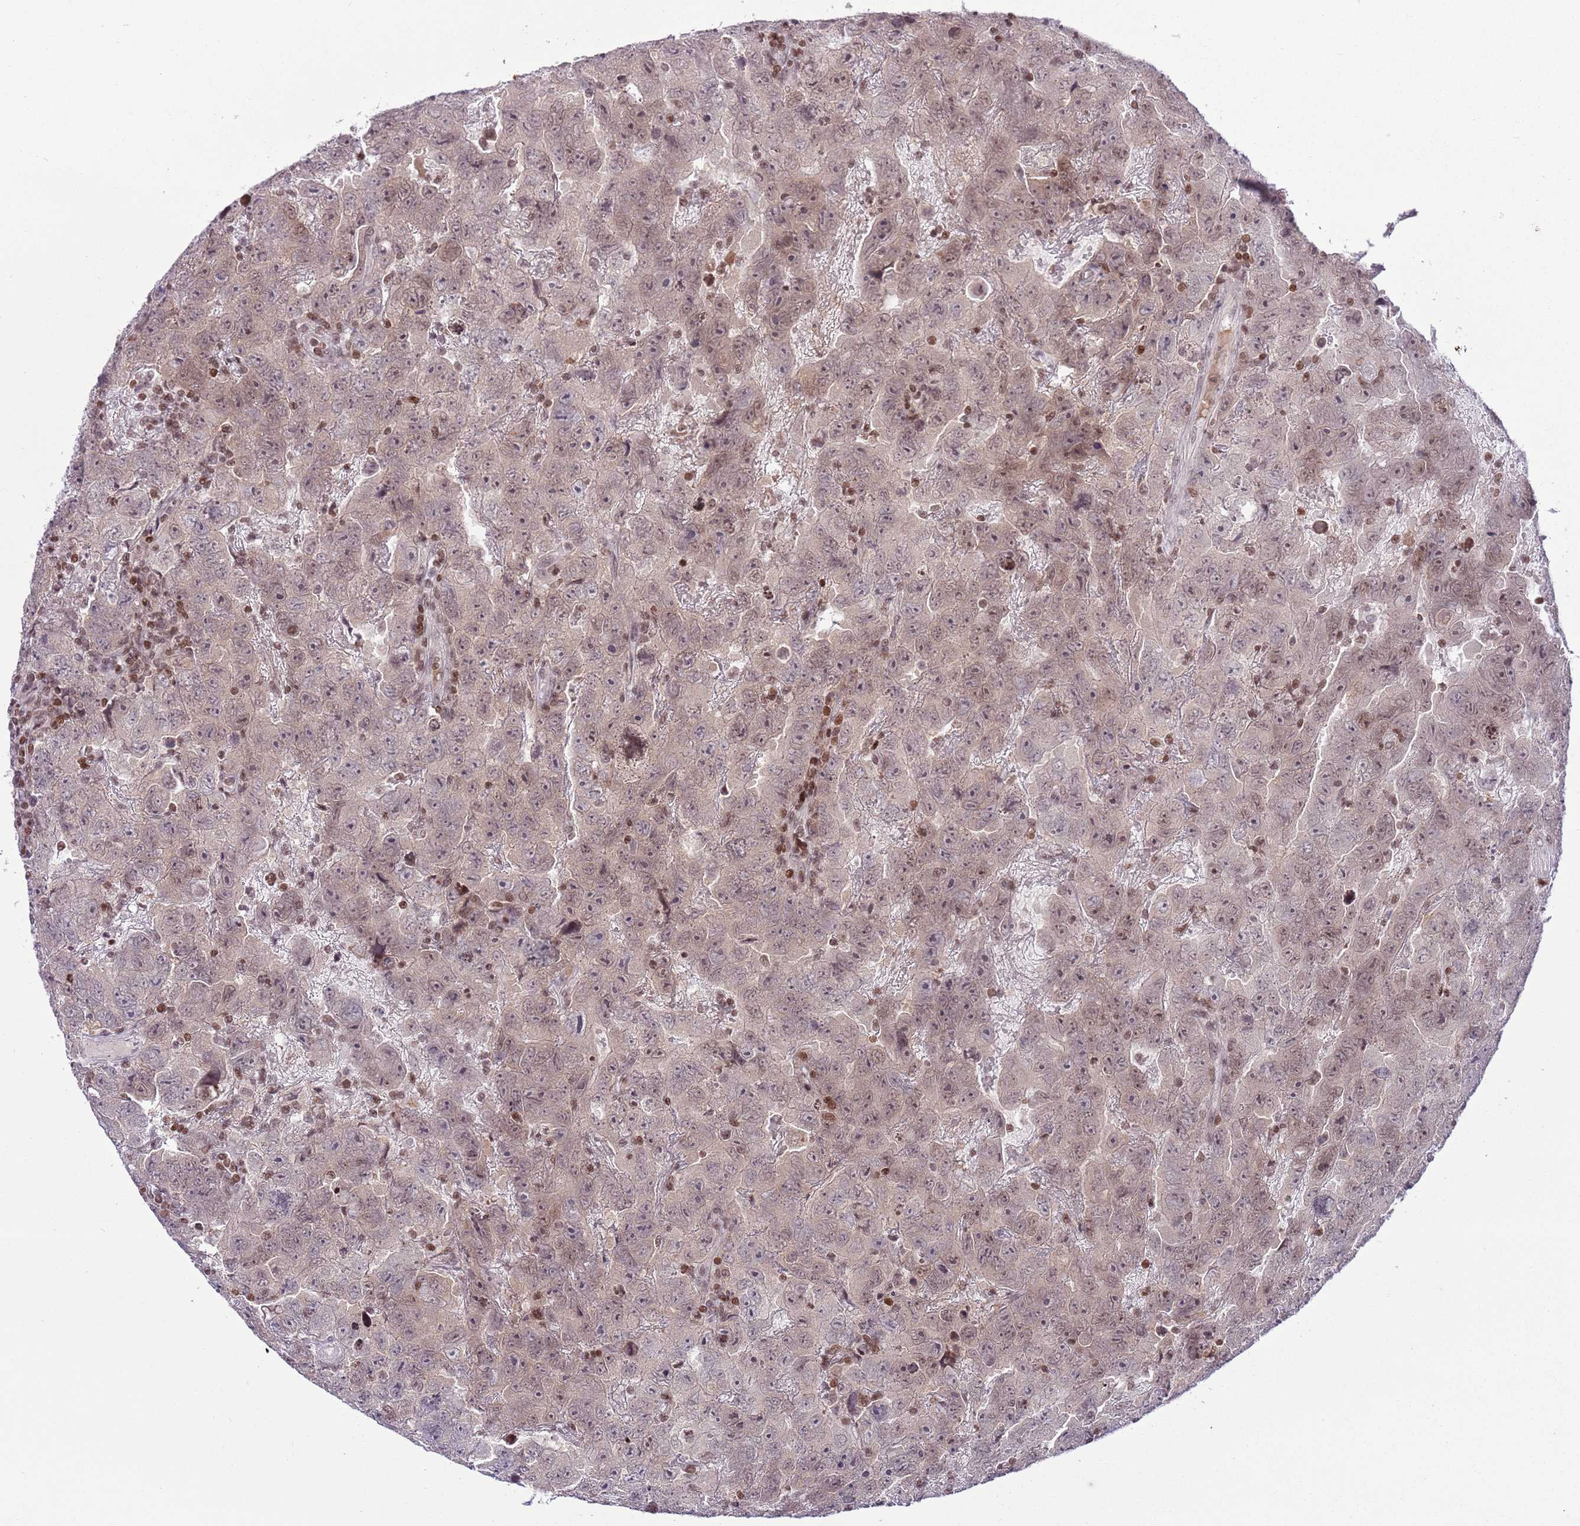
{"staining": {"intensity": "weak", "quantity": "25%-75%", "location": "nuclear"}, "tissue": "testis cancer", "cell_type": "Tumor cells", "image_type": "cancer", "snomed": [{"axis": "morphology", "description": "Carcinoma, Embryonal, NOS"}, {"axis": "topography", "description": "Testis"}], "caption": "A high-resolution photomicrograph shows immunohistochemistry (IHC) staining of testis cancer, which demonstrates weak nuclear positivity in approximately 25%-75% of tumor cells. The protein is shown in brown color, while the nuclei are stained blue.", "gene": "SELENOH", "patient": {"sex": "male", "age": 45}}